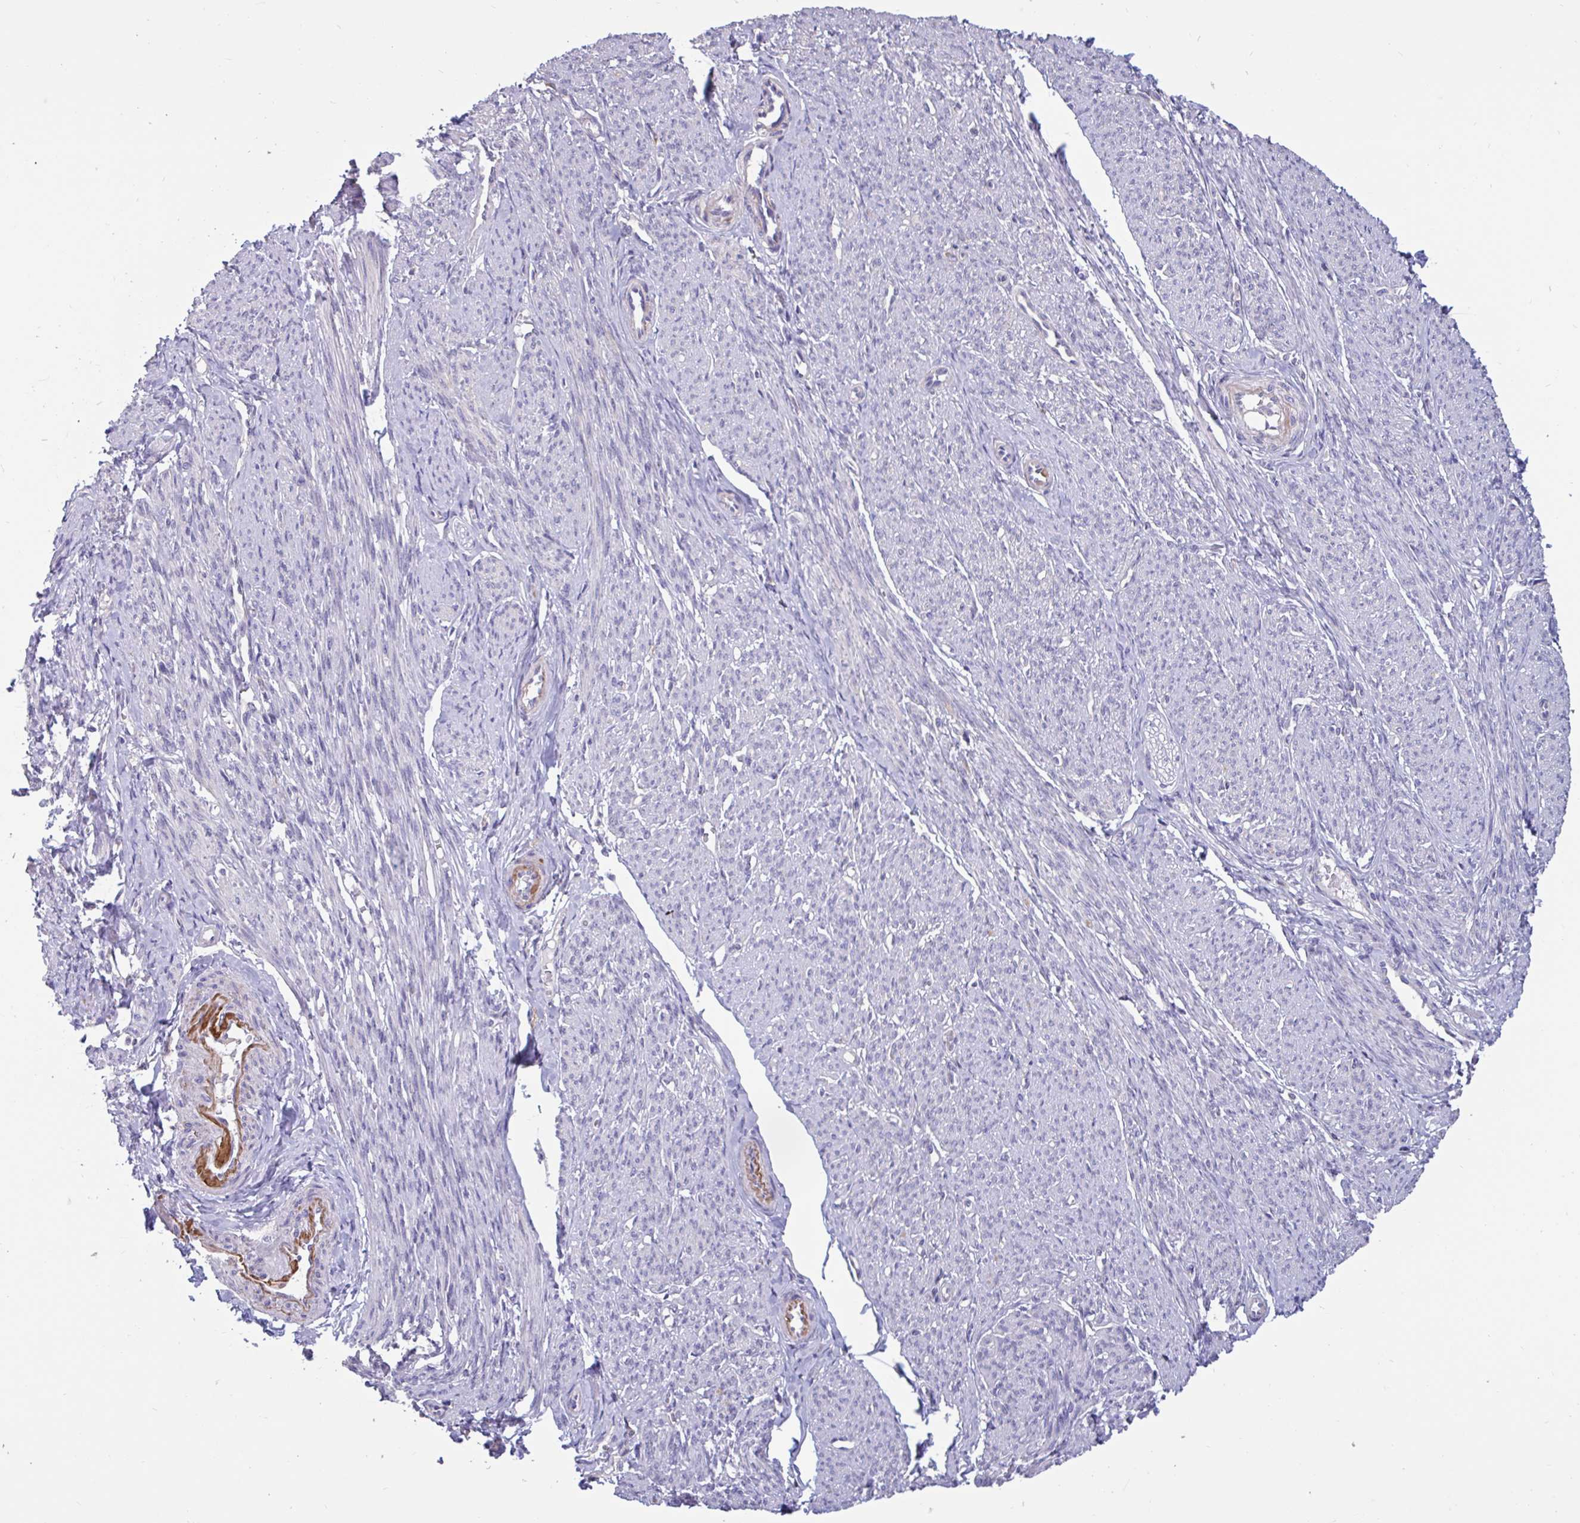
{"staining": {"intensity": "negative", "quantity": "none", "location": "none"}, "tissue": "smooth muscle", "cell_type": "Smooth muscle cells", "image_type": "normal", "snomed": [{"axis": "morphology", "description": "Normal tissue, NOS"}, {"axis": "topography", "description": "Smooth muscle"}], "caption": "This is a photomicrograph of immunohistochemistry staining of normal smooth muscle, which shows no positivity in smooth muscle cells. (Immunohistochemistry, brightfield microscopy, high magnification).", "gene": "DDX39A", "patient": {"sex": "female", "age": 65}}